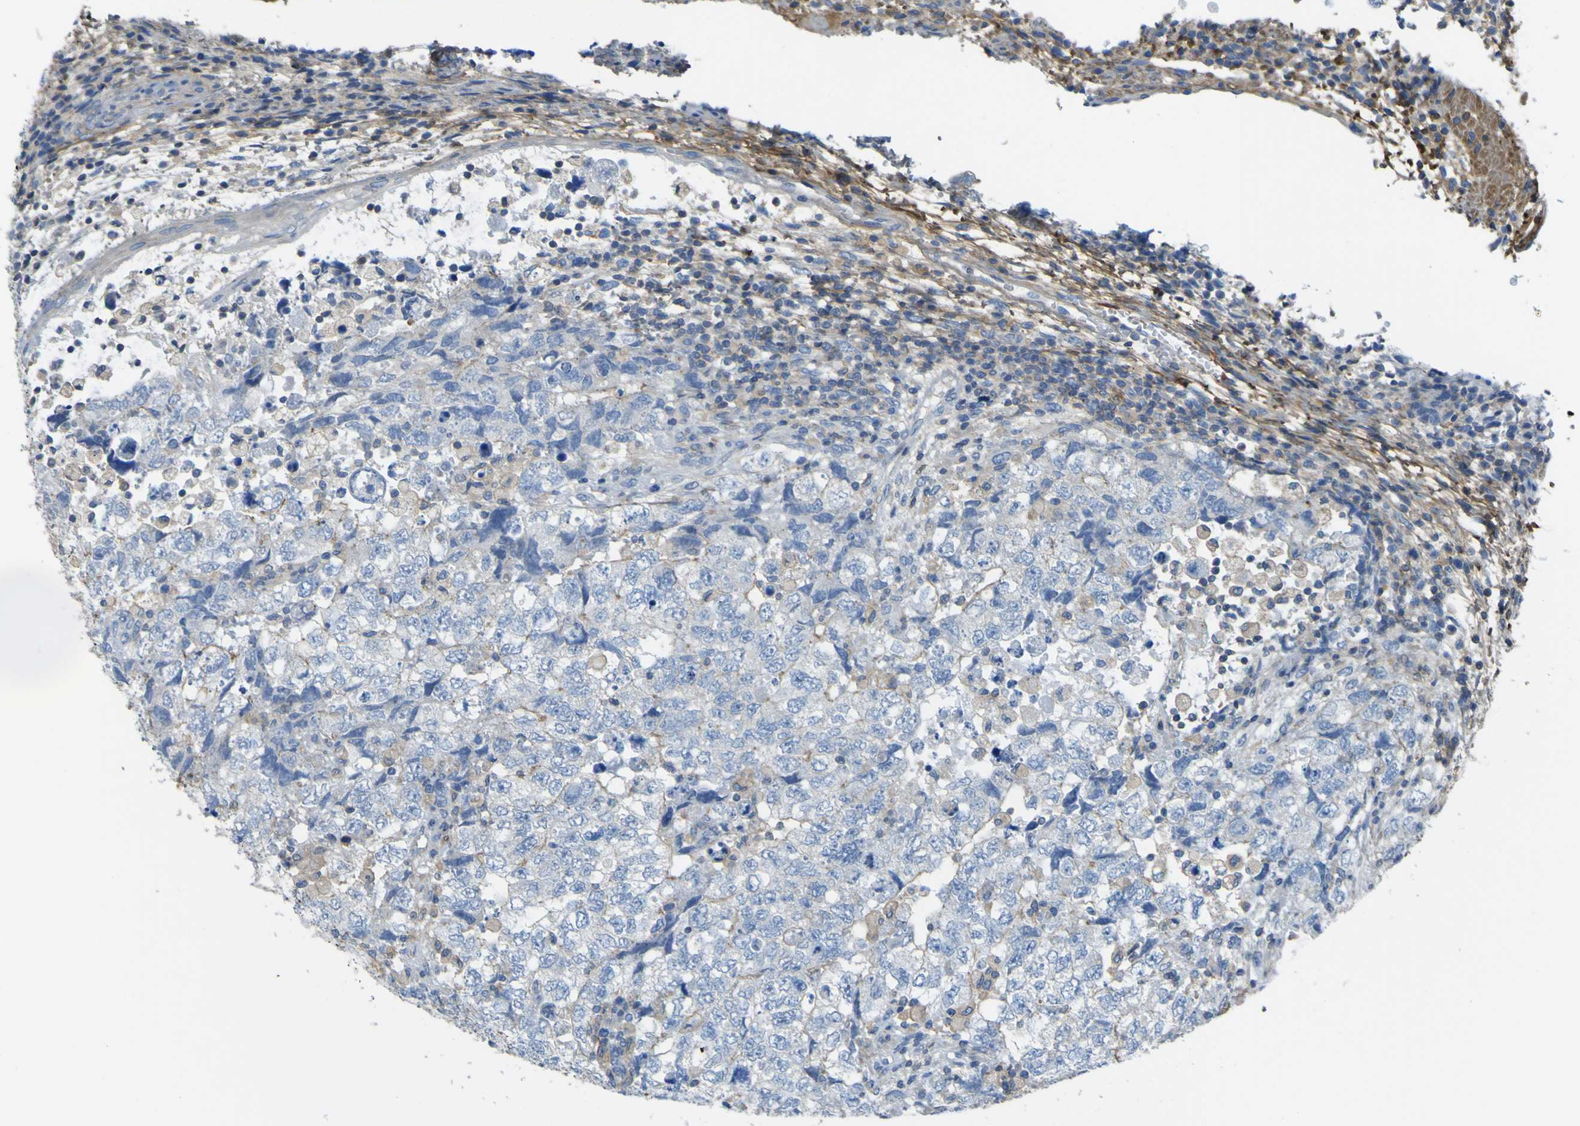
{"staining": {"intensity": "weak", "quantity": "<25%", "location": "cytoplasmic/membranous"}, "tissue": "testis cancer", "cell_type": "Tumor cells", "image_type": "cancer", "snomed": [{"axis": "morphology", "description": "Carcinoma, Embryonal, NOS"}, {"axis": "topography", "description": "Testis"}], "caption": "Testis cancer (embryonal carcinoma) stained for a protein using immunohistochemistry (IHC) reveals no expression tumor cells.", "gene": "OGN", "patient": {"sex": "male", "age": 36}}